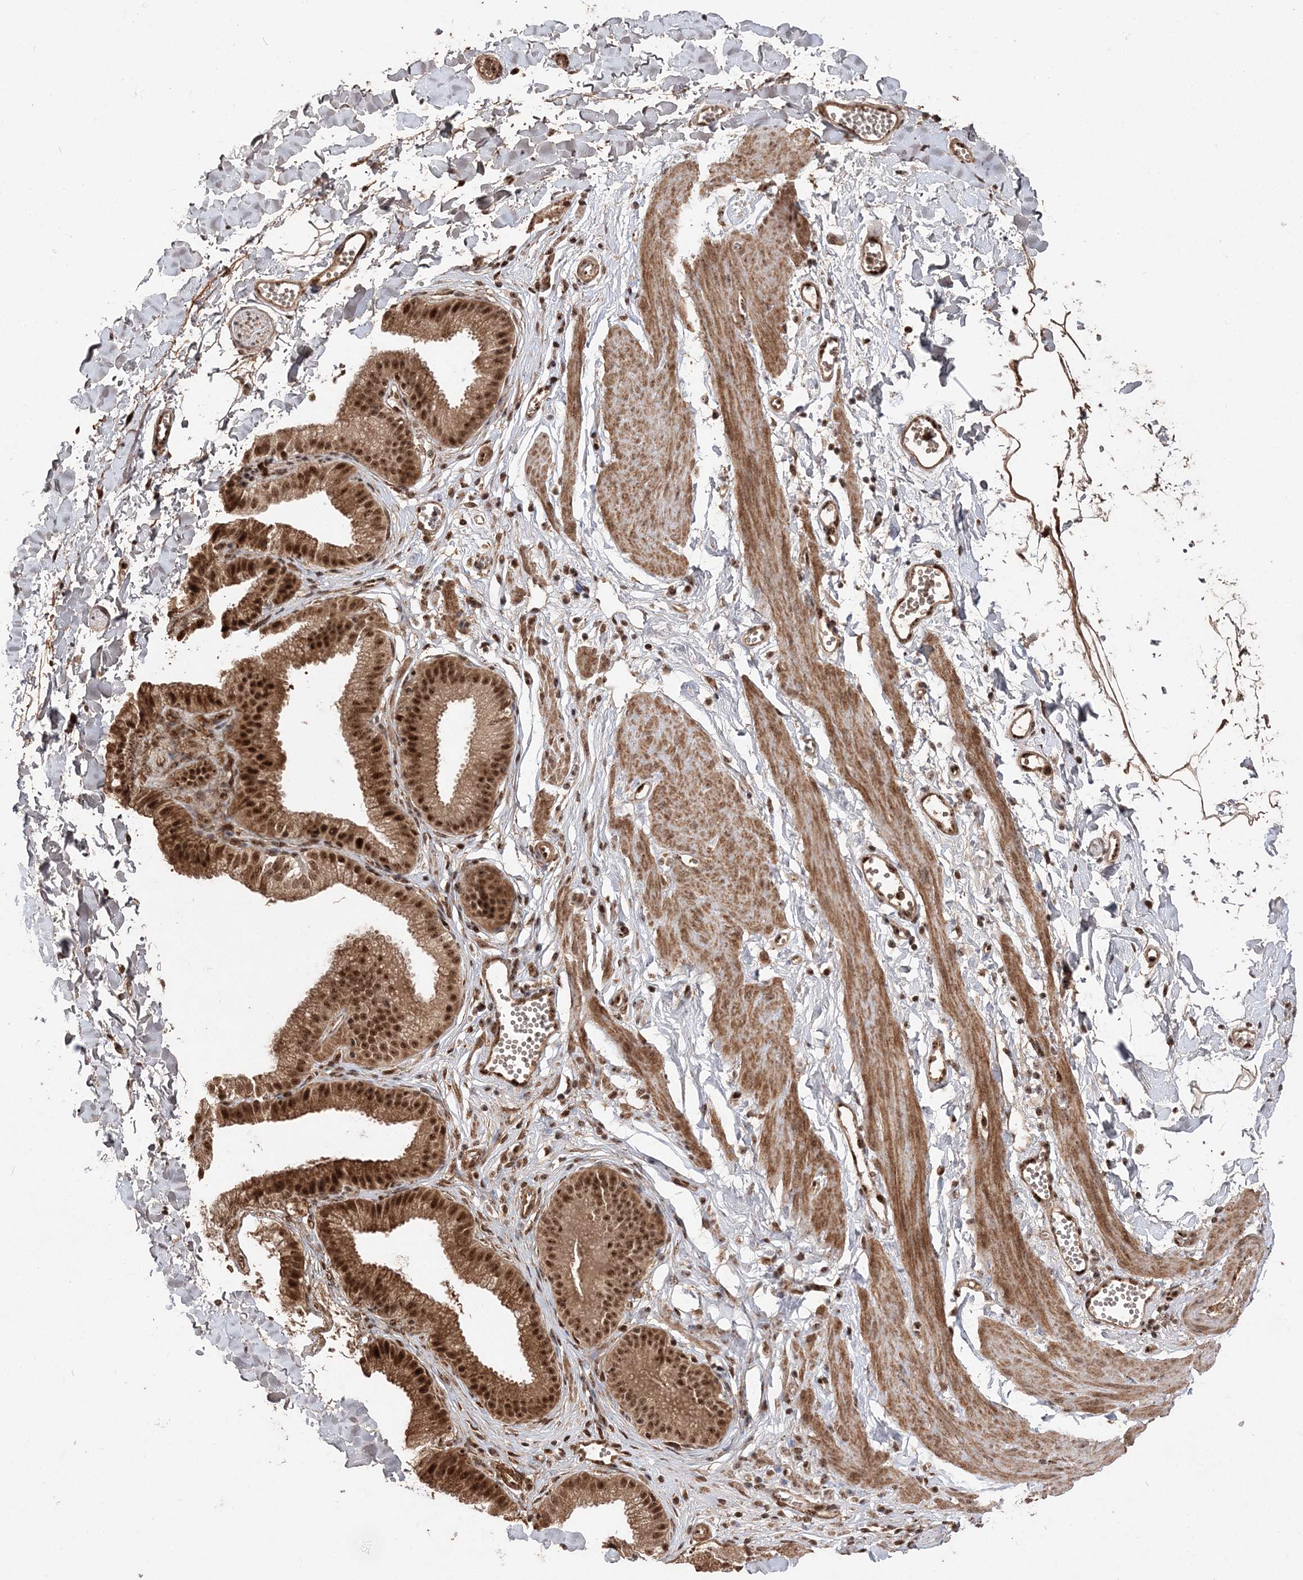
{"staining": {"intensity": "strong", "quantity": ">75%", "location": "cytoplasmic/membranous,nuclear"}, "tissue": "adipose tissue", "cell_type": "Adipocytes", "image_type": "normal", "snomed": [{"axis": "morphology", "description": "Normal tissue, NOS"}, {"axis": "topography", "description": "Gallbladder"}, {"axis": "topography", "description": "Peripheral nerve tissue"}], "caption": "Immunohistochemistry of benign human adipose tissue shows high levels of strong cytoplasmic/membranous,nuclear positivity in about >75% of adipocytes.", "gene": "RBM17", "patient": {"sex": "male", "age": 38}}